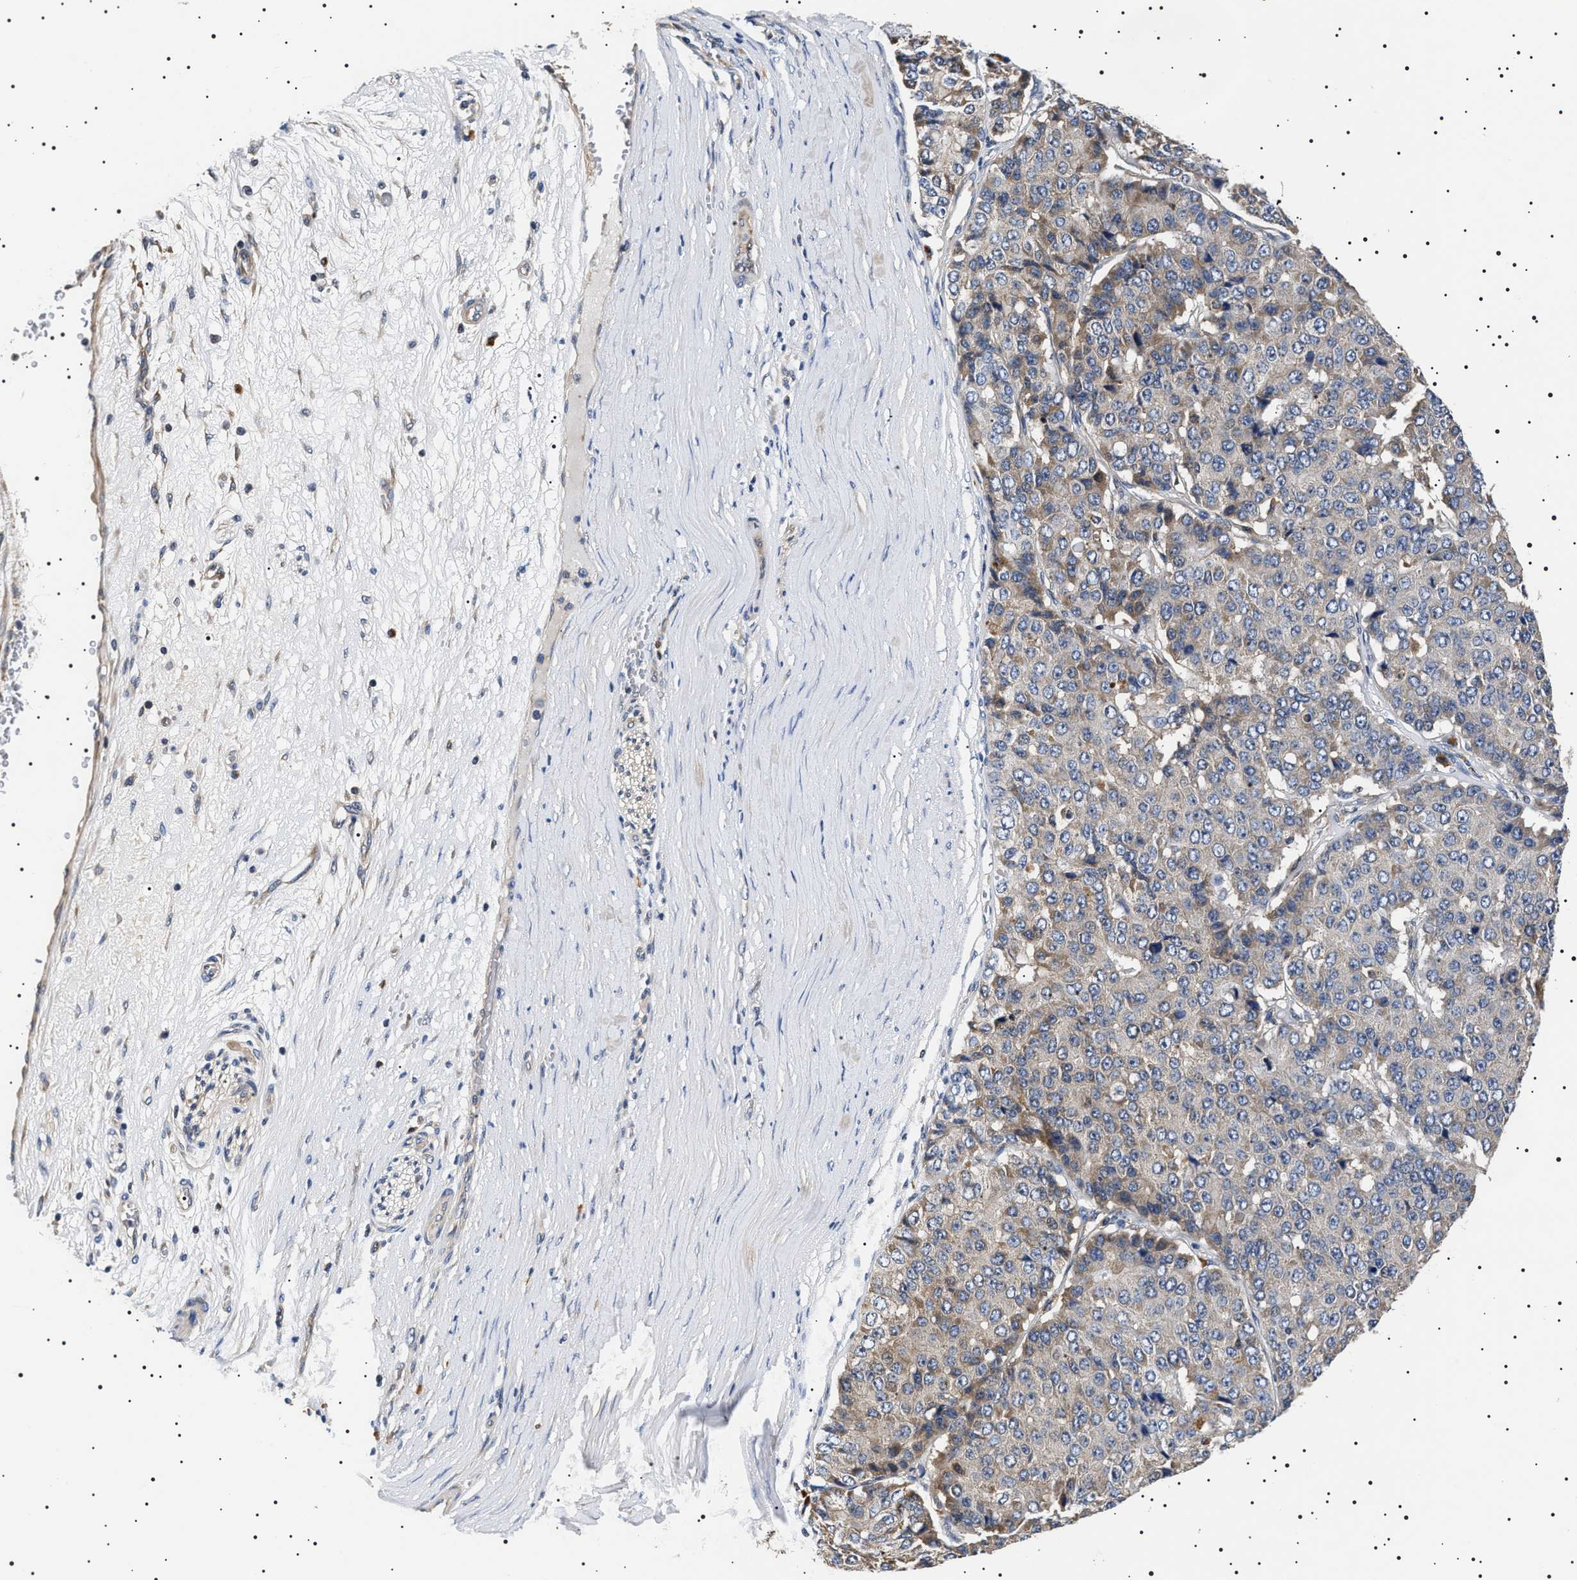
{"staining": {"intensity": "moderate", "quantity": "25%-75%", "location": "cytoplasmic/membranous"}, "tissue": "pancreatic cancer", "cell_type": "Tumor cells", "image_type": "cancer", "snomed": [{"axis": "morphology", "description": "Adenocarcinoma, NOS"}, {"axis": "topography", "description": "Pancreas"}], "caption": "This micrograph demonstrates immunohistochemistry staining of human pancreatic cancer, with medium moderate cytoplasmic/membranous positivity in about 25%-75% of tumor cells.", "gene": "SLC4A7", "patient": {"sex": "male", "age": 50}}